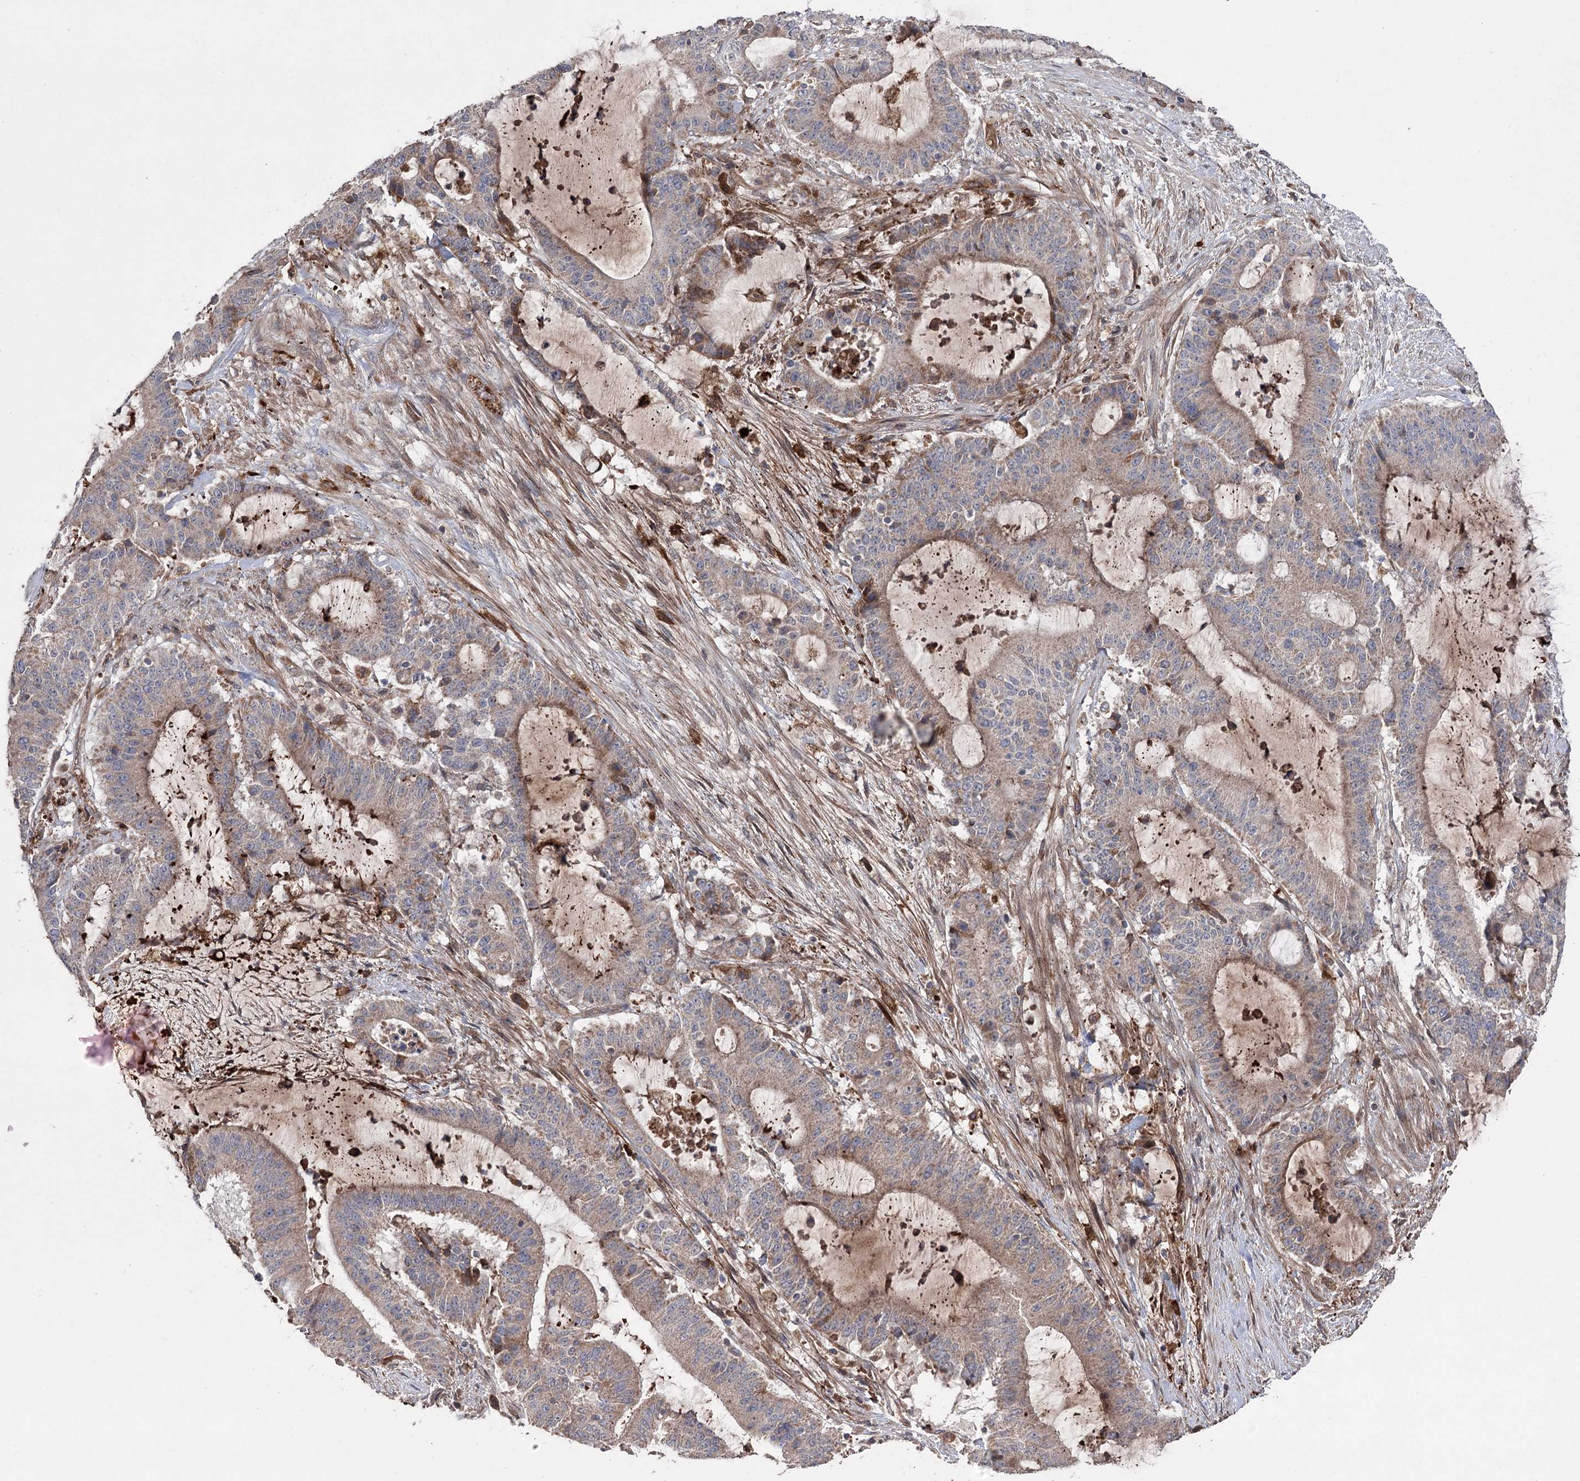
{"staining": {"intensity": "weak", "quantity": ">75%", "location": "cytoplasmic/membranous"}, "tissue": "liver cancer", "cell_type": "Tumor cells", "image_type": "cancer", "snomed": [{"axis": "morphology", "description": "Normal tissue, NOS"}, {"axis": "morphology", "description": "Cholangiocarcinoma"}, {"axis": "topography", "description": "Liver"}, {"axis": "topography", "description": "Peripheral nerve tissue"}], "caption": "Immunohistochemistry staining of cholangiocarcinoma (liver), which demonstrates low levels of weak cytoplasmic/membranous positivity in about >75% of tumor cells indicating weak cytoplasmic/membranous protein staining. The staining was performed using DAB (3,3'-diaminobenzidine) (brown) for protein detection and nuclei were counterstained in hematoxylin (blue).", "gene": "OTUD1", "patient": {"sex": "female", "age": 73}}